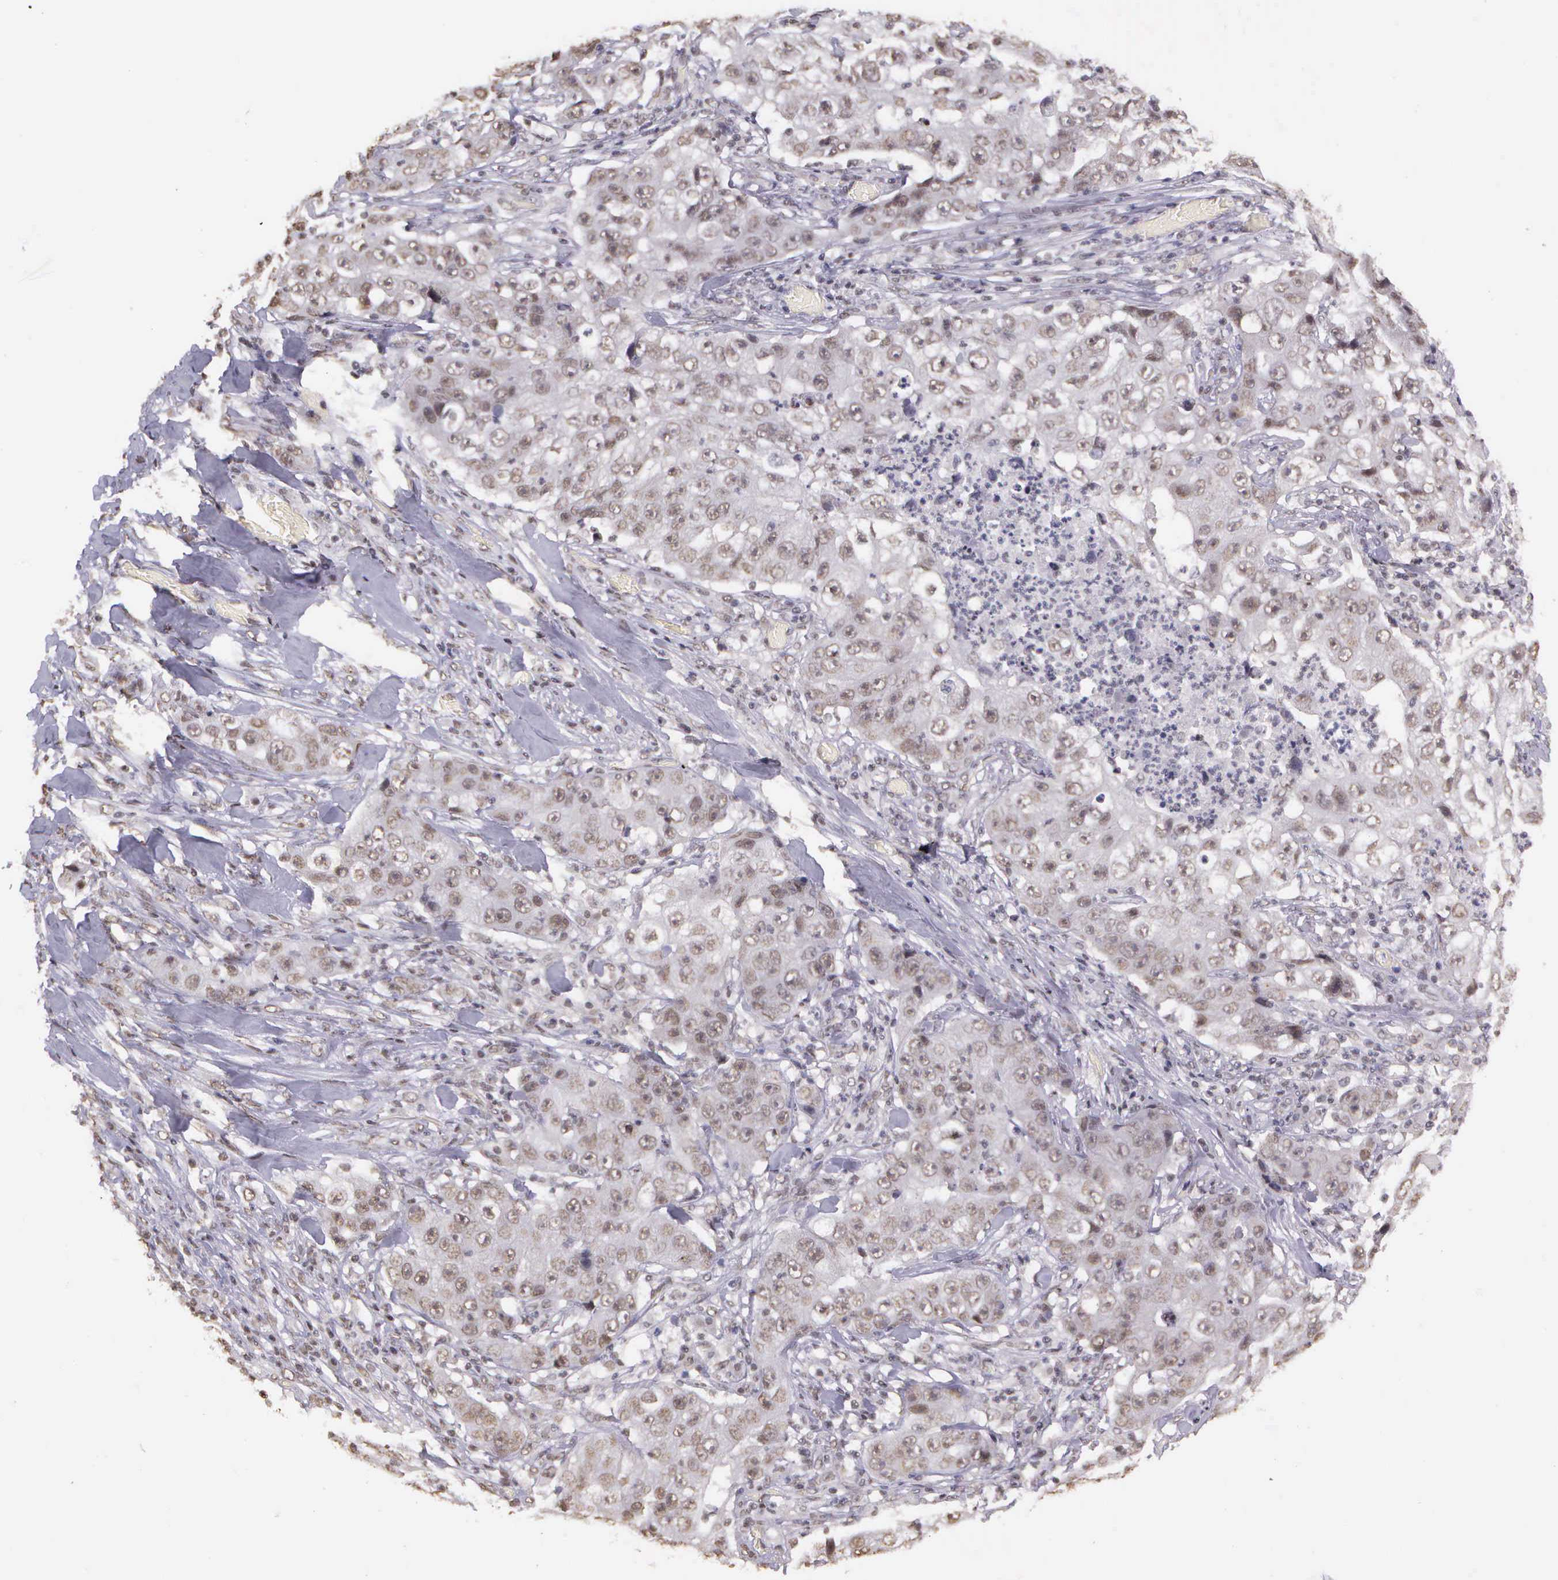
{"staining": {"intensity": "weak", "quantity": ">75%", "location": "nuclear"}, "tissue": "lung cancer", "cell_type": "Tumor cells", "image_type": "cancer", "snomed": [{"axis": "morphology", "description": "Squamous cell carcinoma, NOS"}, {"axis": "topography", "description": "Lung"}], "caption": "Lung squamous cell carcinoma stained with IHC shows weak nuclear staining in approximately >75% of tumor cells.", "gene": "ARMCX5", "patient": {"sex": "male", "age": 64}}